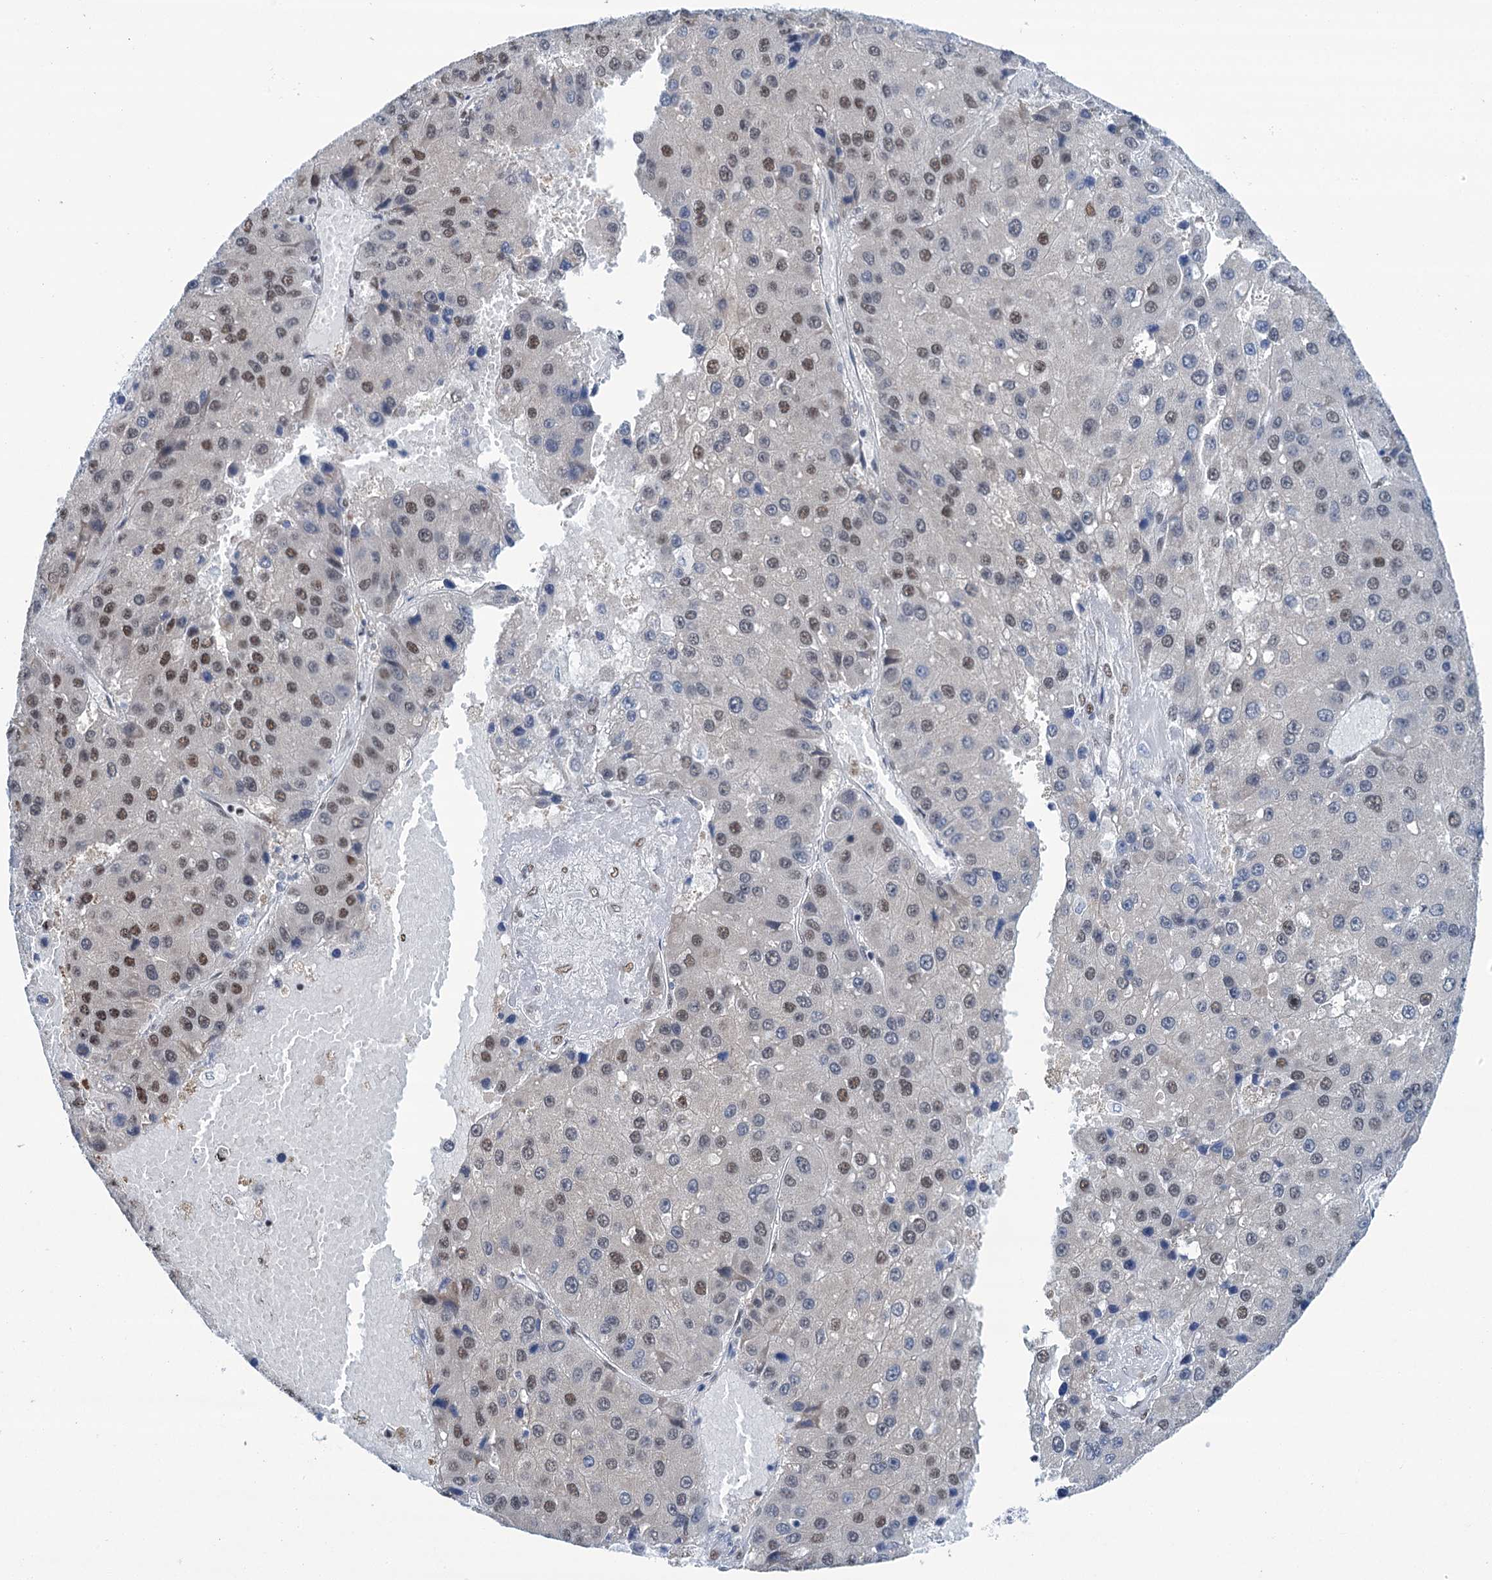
{"staining": {"intensity": "moderate", "quantity": "25%-75%", "location": "nuclear"}, "tissue": "liver cancer", "cell_type": "Tumor cells", "image_type": "cancer", "snomed": [{"axis": "morphology", "description": "Carcinoma, Hepatocellular, NOS"}, {"axis": "topography", "description": "Liver"}], "caption": "Liver cancer stained with a protein marker shows moderate staining in tumor cells.", "gene": "SREK1", "patient": {"sex": "female", "age": 73}}